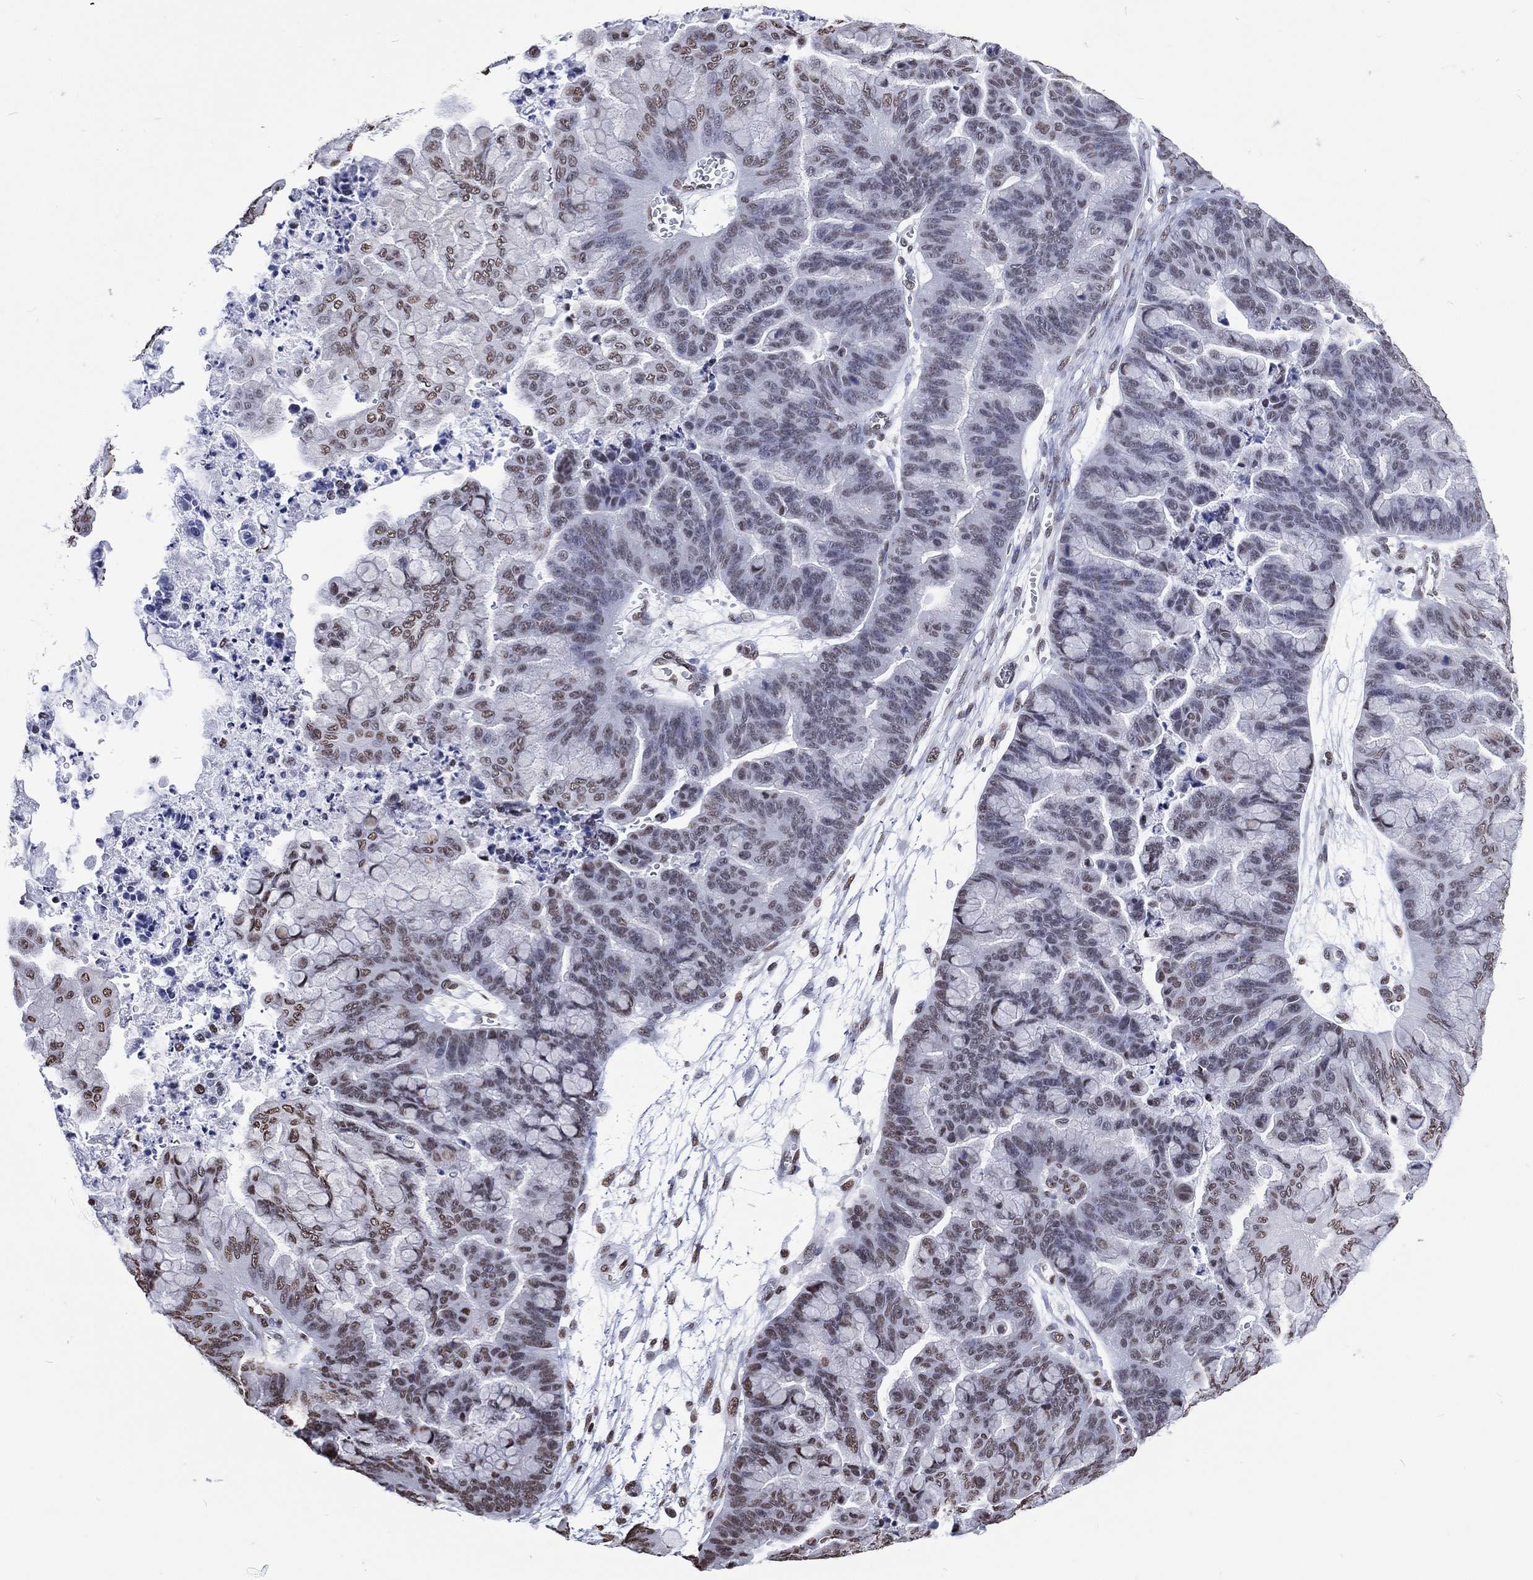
{"staining": {"intensity": "moderate", "quantity": "<25%", "location": "nuclear"}, "tissue": "ovarian cancer", "cell_type": "Tumor cells", "image_type": "cancer", "snomed": [{"axis": "morphology", "description": "Cystadenocarcinoma, mucinous, NOS"}, {"axis": "topography", "description": "Ovary"}], "caption": "Ovarian cancer (mucinous cystadenocarcinoma) tissue displays moderate nuclear expression in approximately <25% of tumor cells", "gene": "RETREG2", "patient": {"sex": "female", "age": 67}}